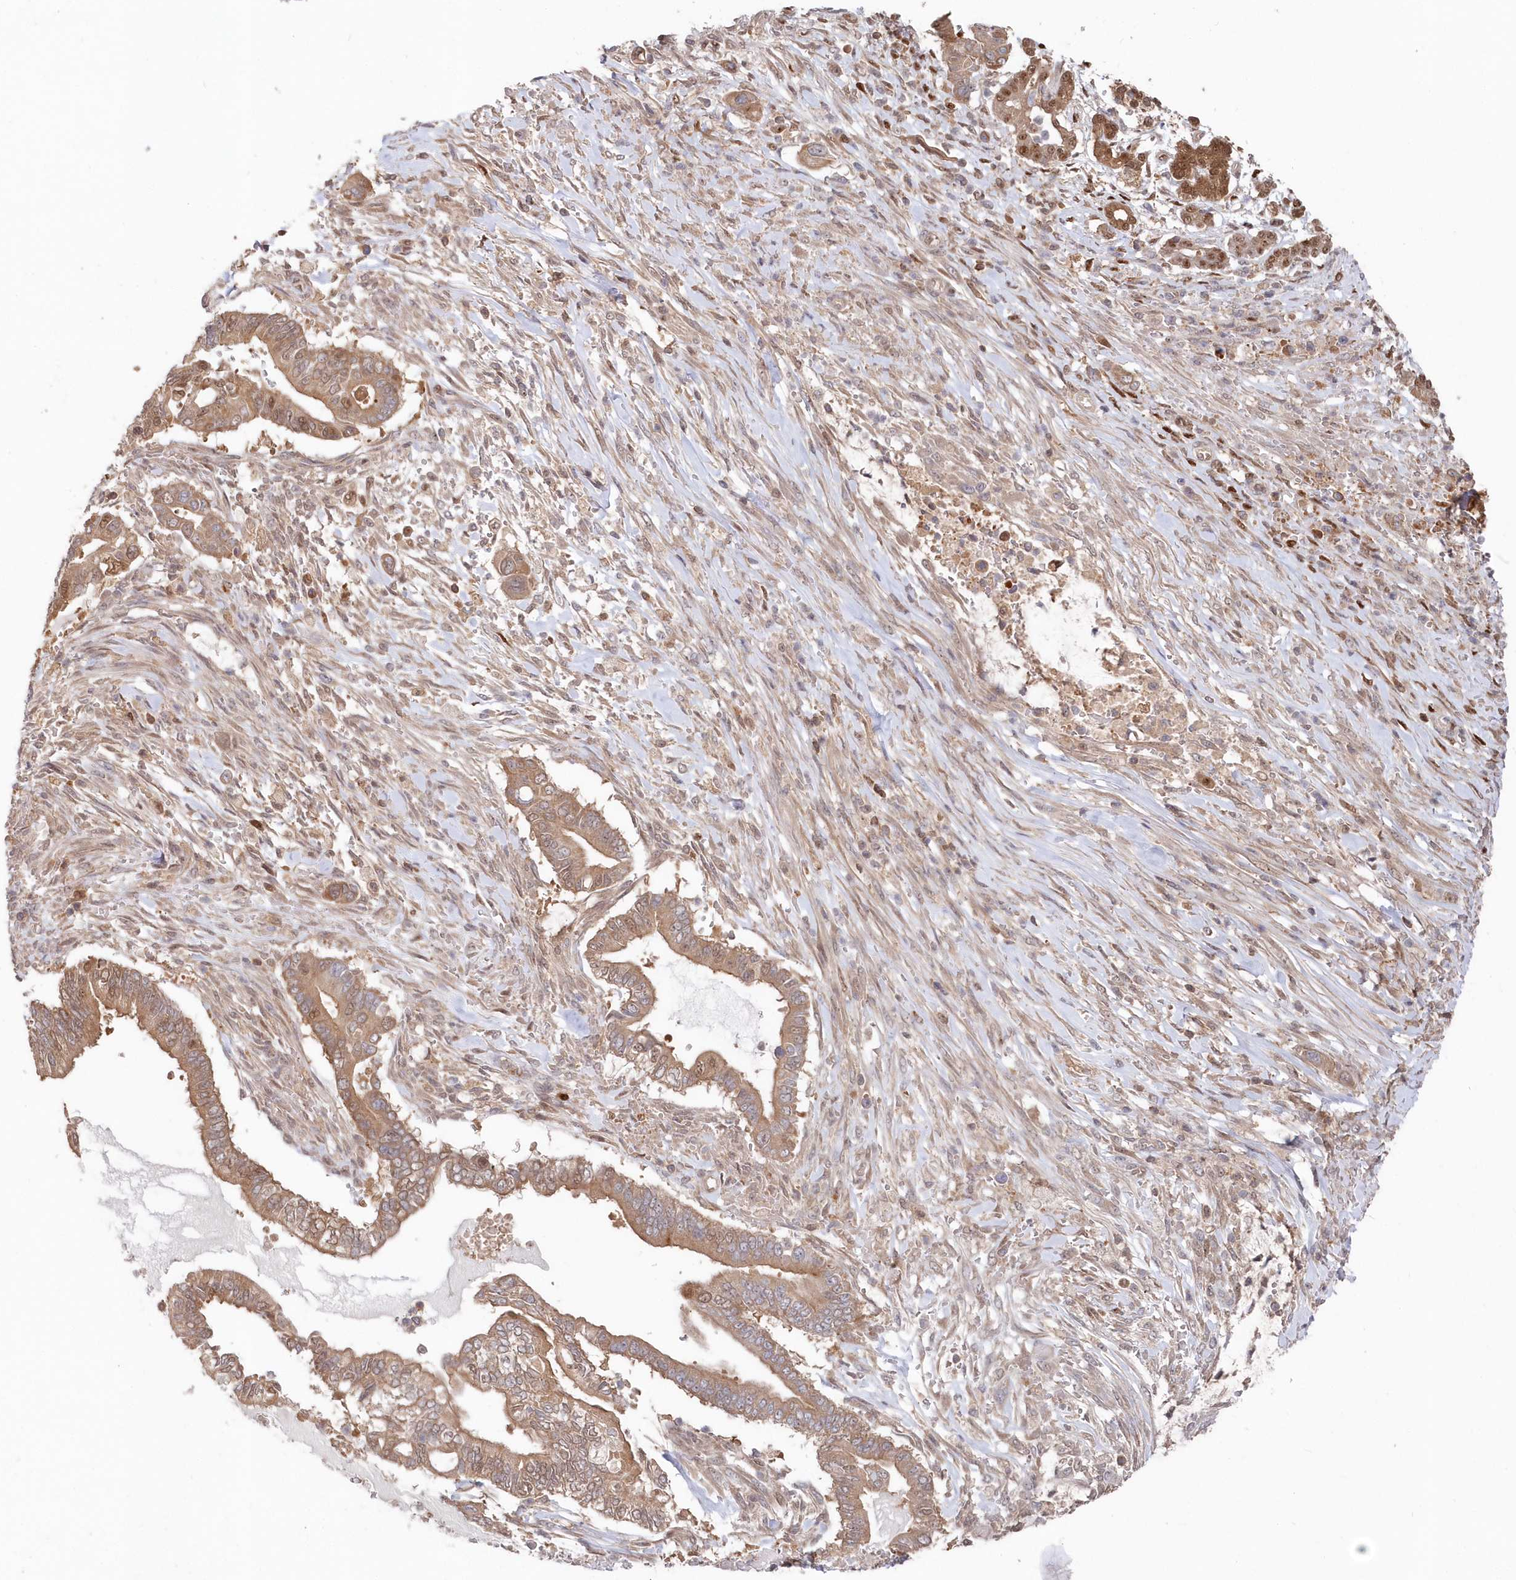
{"staining": {"intensity": "moderate", "quantity": ">75%", "location": "cytoplasmic/membranous"}, "tissue": "pancreatic cancer", "cell_type": "Tumor cells", "image_type": "cancer", "snomed": [{"axis": "morphology", "description": "Adenocarcinoma, NOS"}, {"axis": "topography", "description": "Pancreas"}], "caption": "An immunohistochemistry image of tumor tissue is shown. Protein staining in brown shows moderate cytoplasmic/membranous positivity in pancreatic cancer within tumor cells.", "gene": "ABHD14B", "patient": {"sex": "male", "age": 68}}